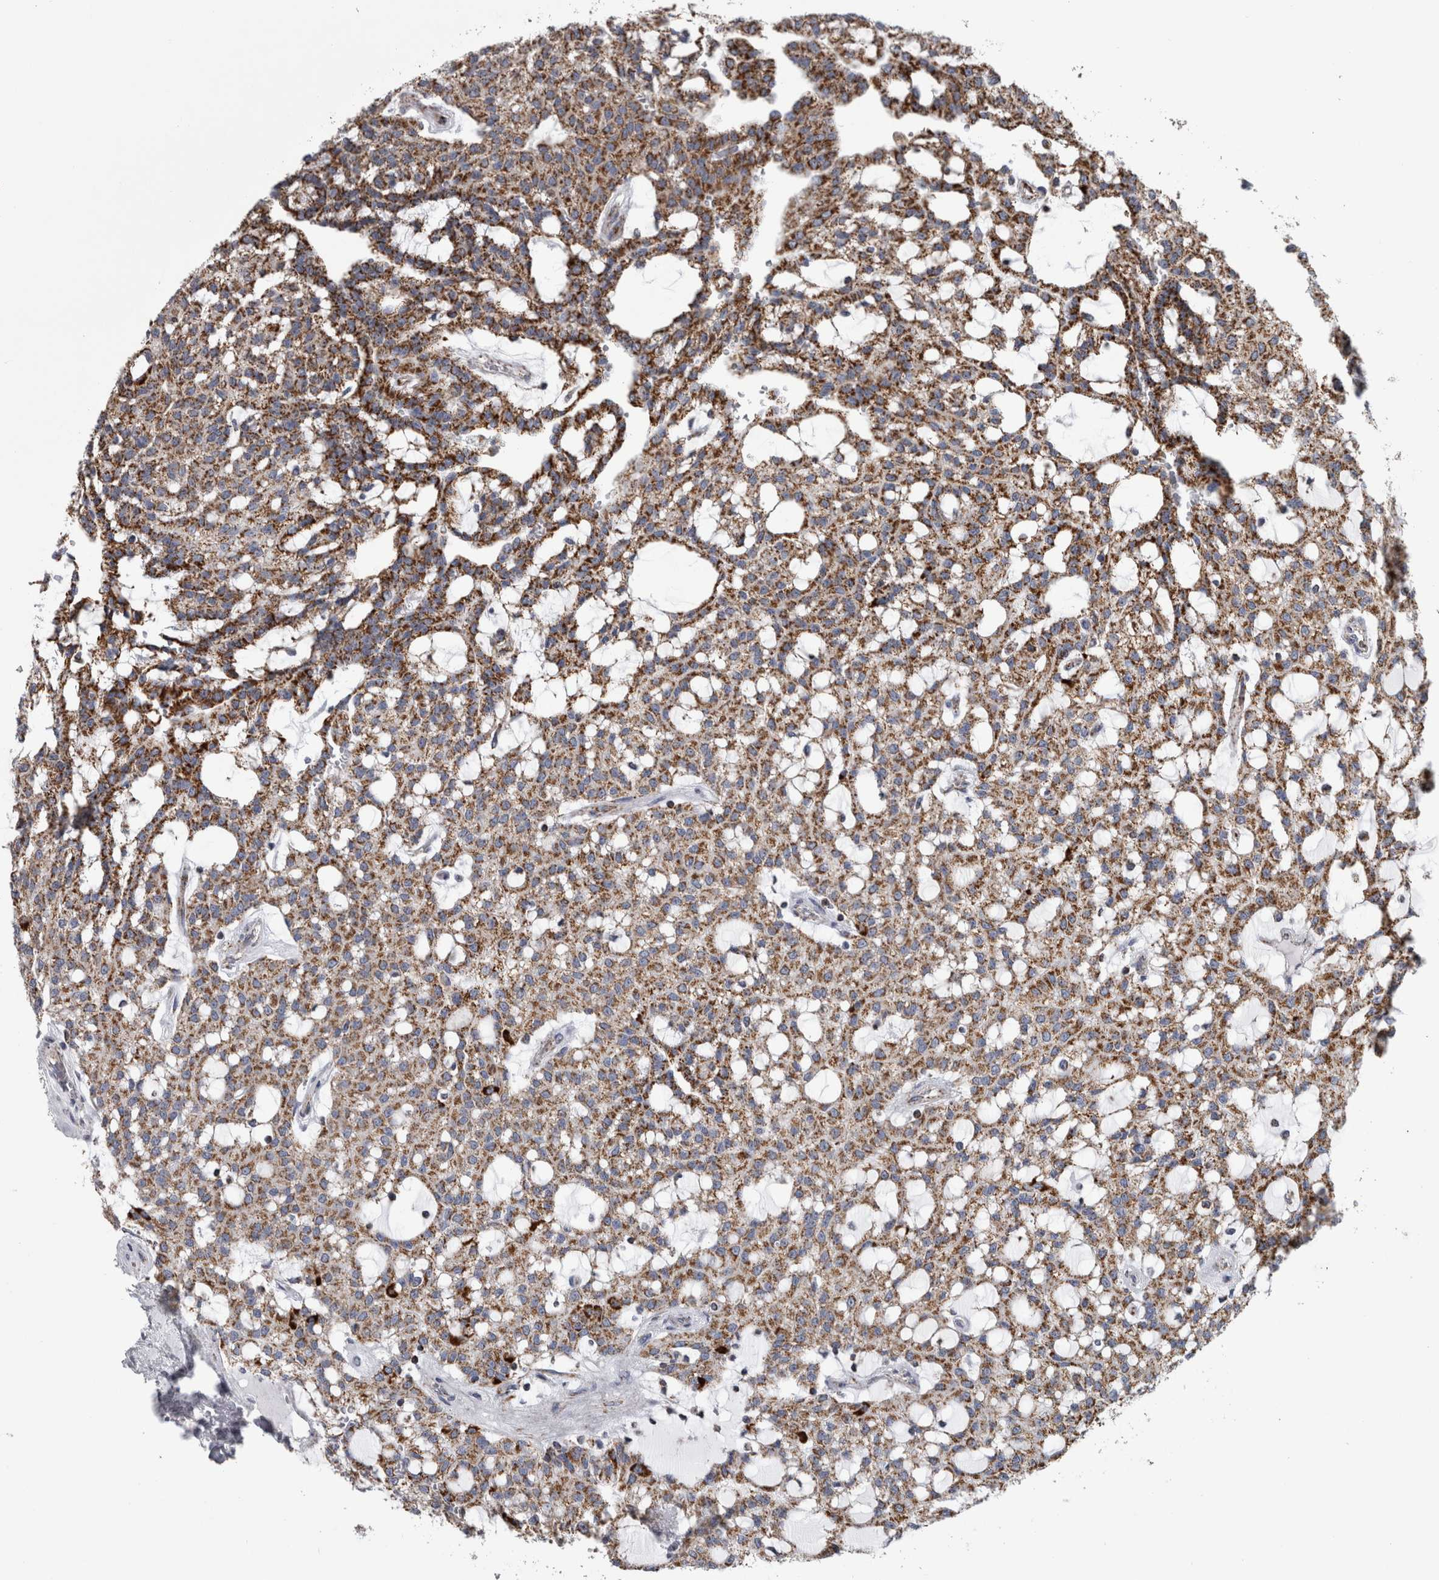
{"staining": {"intensity": "moderate", "quantity": ">75%", "location": "cytoplasmic/membranous"}, "tissue": "renal cancer", "cell_type": "Tumor cells", "image_type": "cancer", "snomed": [{"axis": "morphology", "description": "Adenocarcinoma, NOS"}, {"axis": "topography", "description": "Kidney"}], "caption": "IHC image of human renal adenocarcinoma stained for a protein (brown), which exhibits medium levels of moderate cytoplasmic/membranous expression in about >75% of tumor cells.", "gene": "MDH2", "patient": {"sex": "male", "age": 63}}